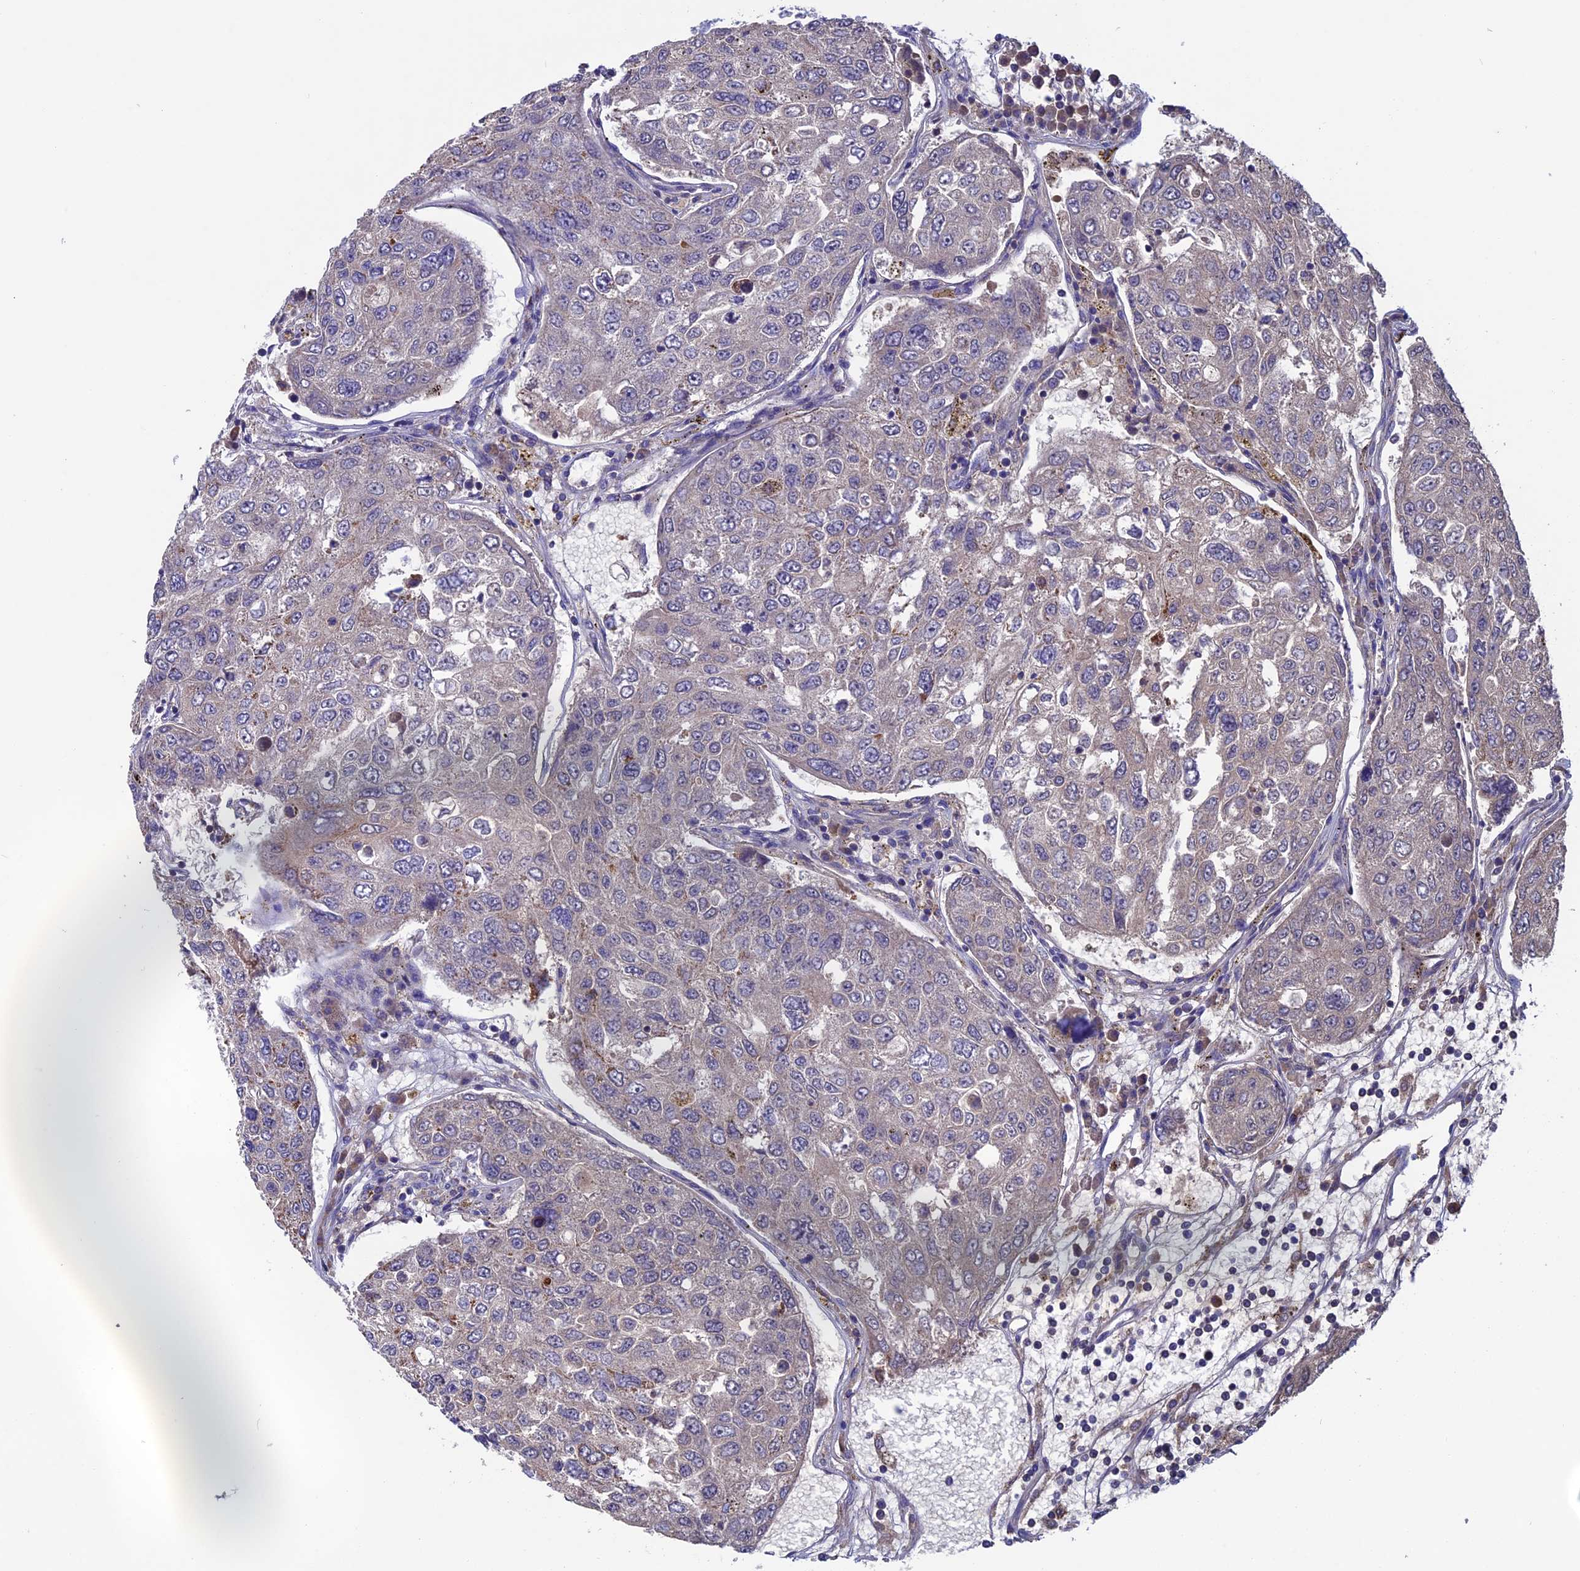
{"staining": {"intensity": "negative", "quantity": "none", "location": "none"}, "tissue": "urothelial cancer", "cell_type": "Tumor cells", "image_type": "cancer", "snomed": [{"axis": "morphology", "description": "Urothelial carcinoma, High grade"}, {"axis": "topography", "description": "Lymph node"}, {"axis": "topography", "description": "Urinary bladder"}], "caption": "There is no significant expression in tumor cells of high-grade urothelial carcinoma.", "gene": "SLC15A5", "patient": {"sex": "male", "age": 51}}